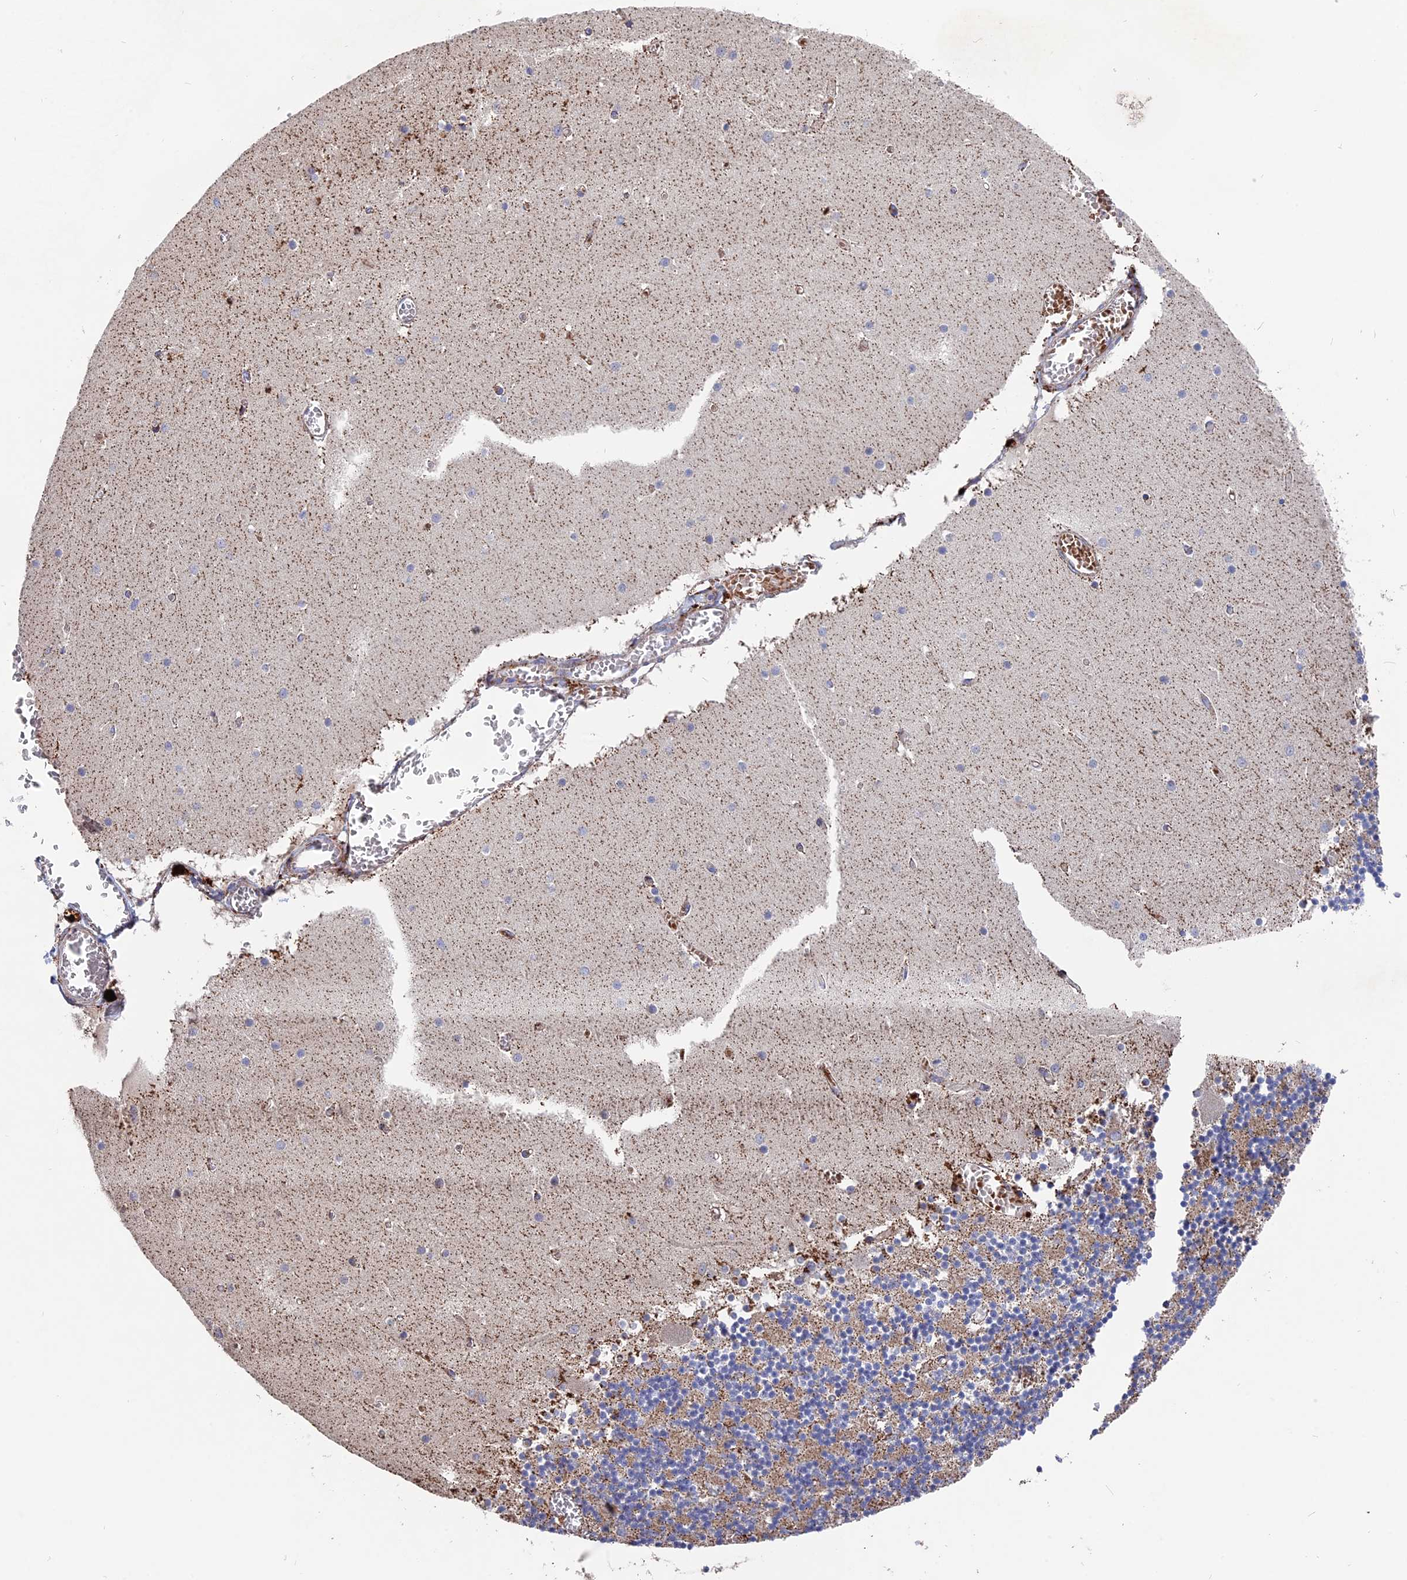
{"staining": {"intensity": "moderate", "quantity": "<25%", "location": "cytoplasmic/membranous"}, "tissue": "cerebellum", "cell_type": "Cells in granular layer", "image_type": "normal", "snomed": [{"axis": "morphology", "description": "Normal tissue, NOS"}, {"axis": "topography", "description": "Cerebellum"}], "caption": "The micrograph exhibits immunohistochemical staining of benign cerebellum. There is moderate cytoplasmic/membranous positivity is identified in about <25% of cells in granular layer.", "gene": "TGFA", "patient": {"sex": "female", "age": 28}}